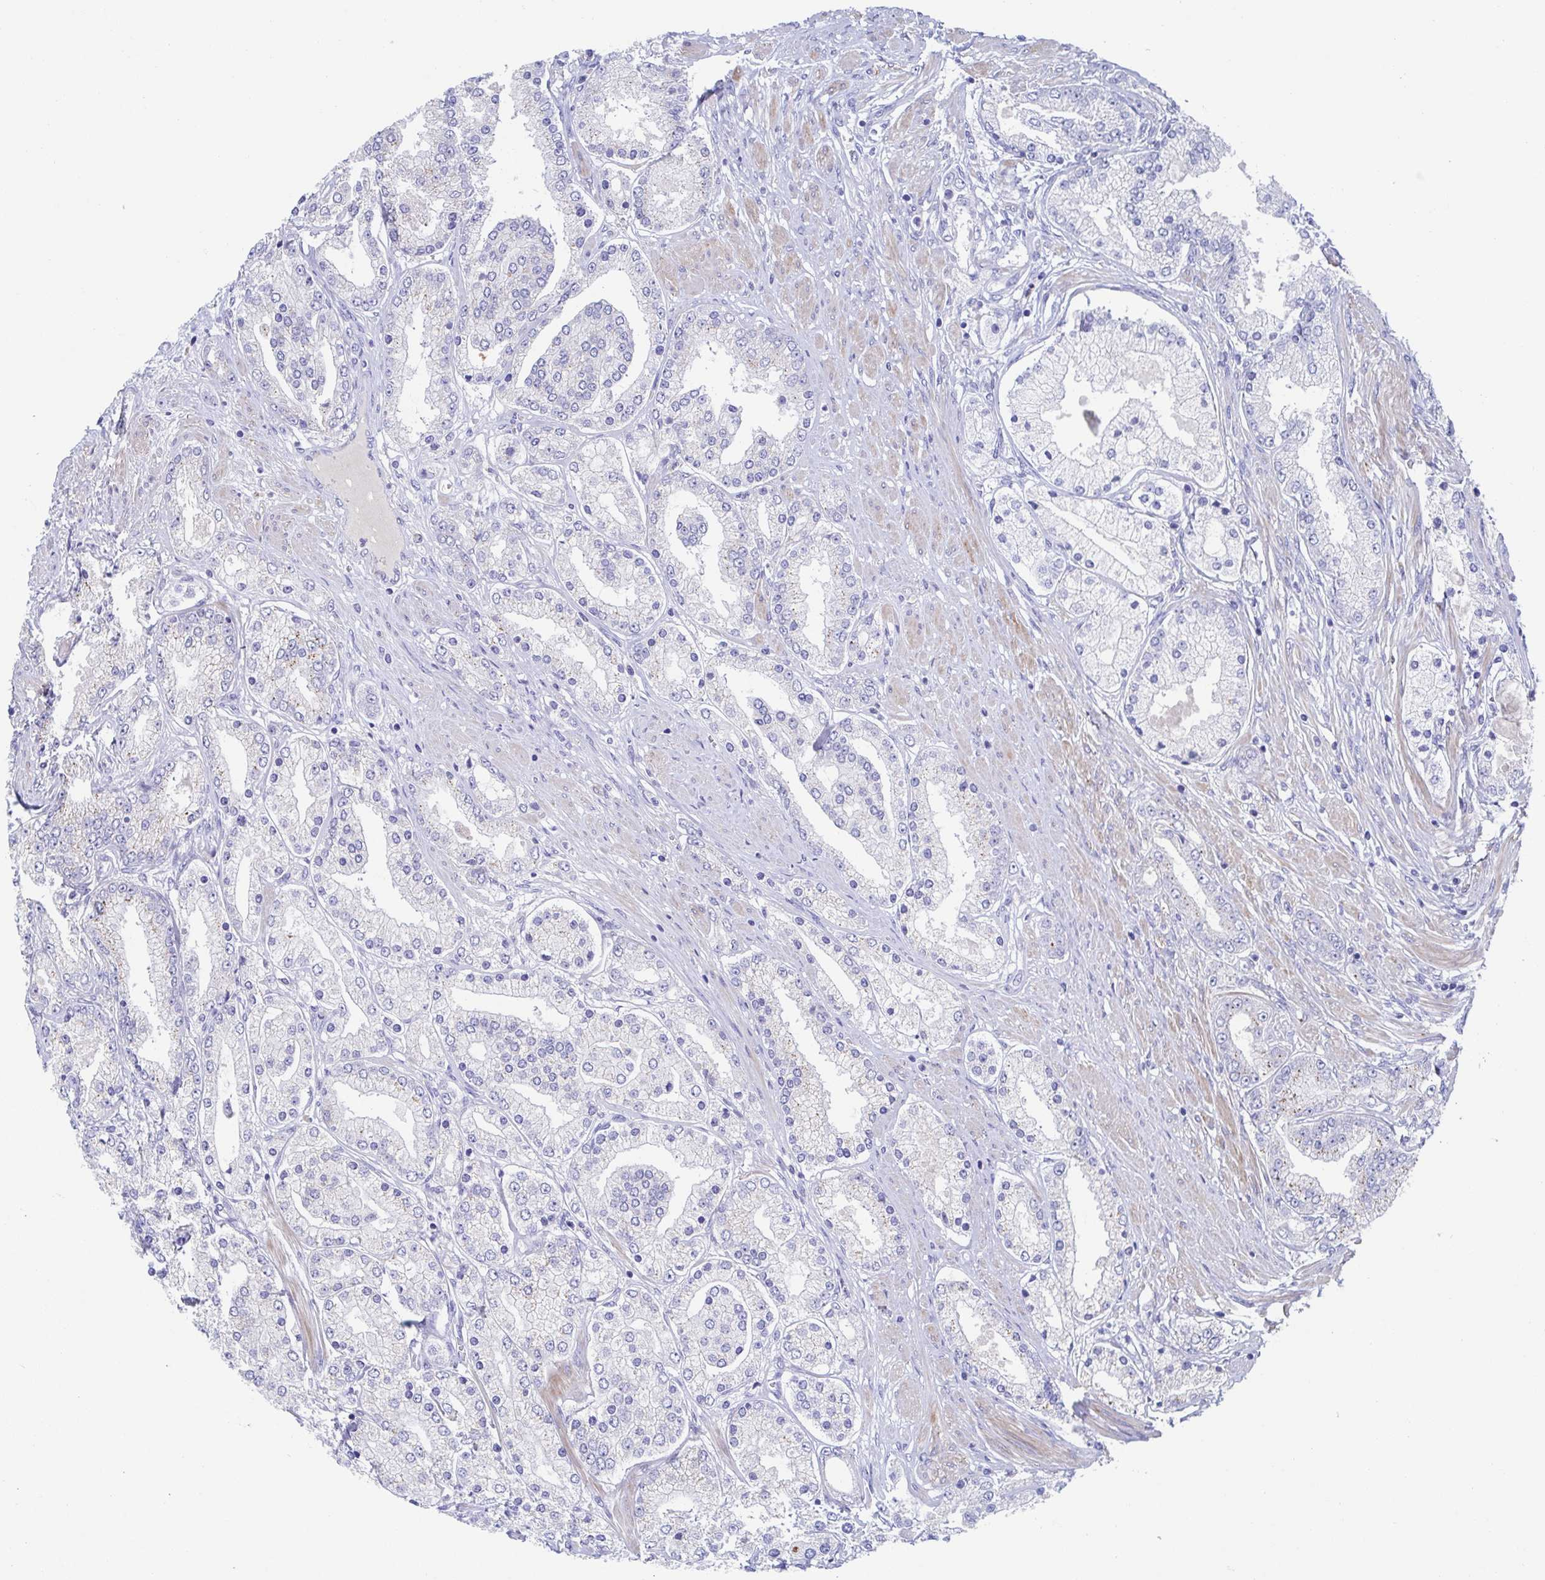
{"staining": {"intensity": "negative", "quantity": "none", "location": "none"}, "tissue": "prostate cancer", "cell_type": "Tumor cells", "image_type": "cancer", "snomed": [{"axis": "morphology", "description": "Adenocarcinoma, High grade"}, {"axis": "topography", "description": "Prostate"}], "caption": "IHC micrograph of prostate adenocarcinoma (high-grade) stained for a protein (brown), which exhibits no staining in tumor cells.", "gene": "CDH2", "patient": {"sex": "male", "age": 67}}